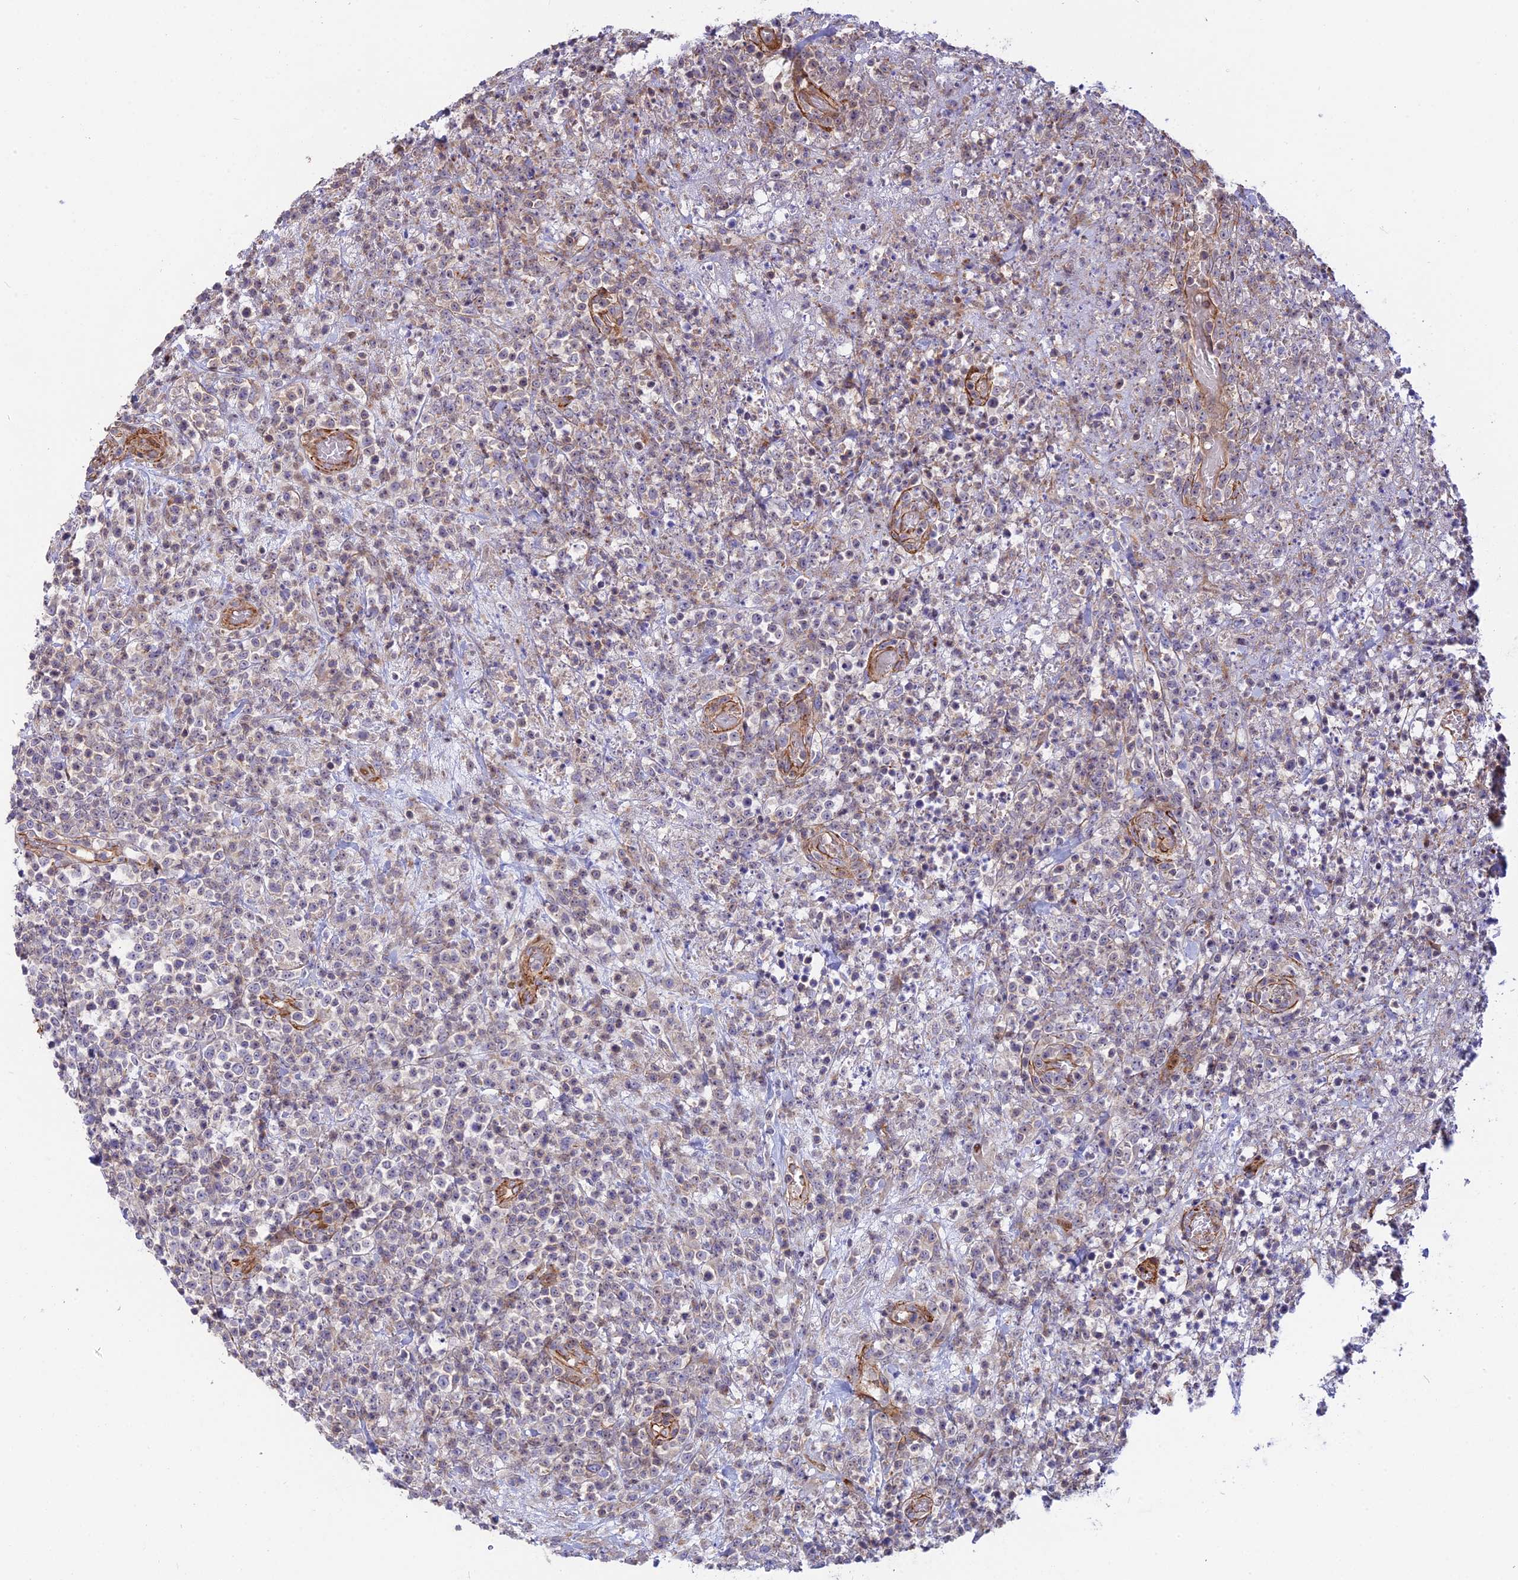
{"staining": {"intensity": "negative", "quantity": "none", "location": "none"}, "tissue": "lymphoma", "cell_type": "Tumor cells", "image_type": "cancer", "snomed": [{"axis": "morphology", "description": "Malignant lymphoma, non-Hodgkin's type, High grade"}, {"axis": "topography", "description": "Colon"}], "caption": "The micrograph displays no significant staining in tumor cells of high-grade malignant lymphoma, non-Hodgkin's type.", "gene": "CNBD2", "patient": {"sex": "female", "age": 53}}